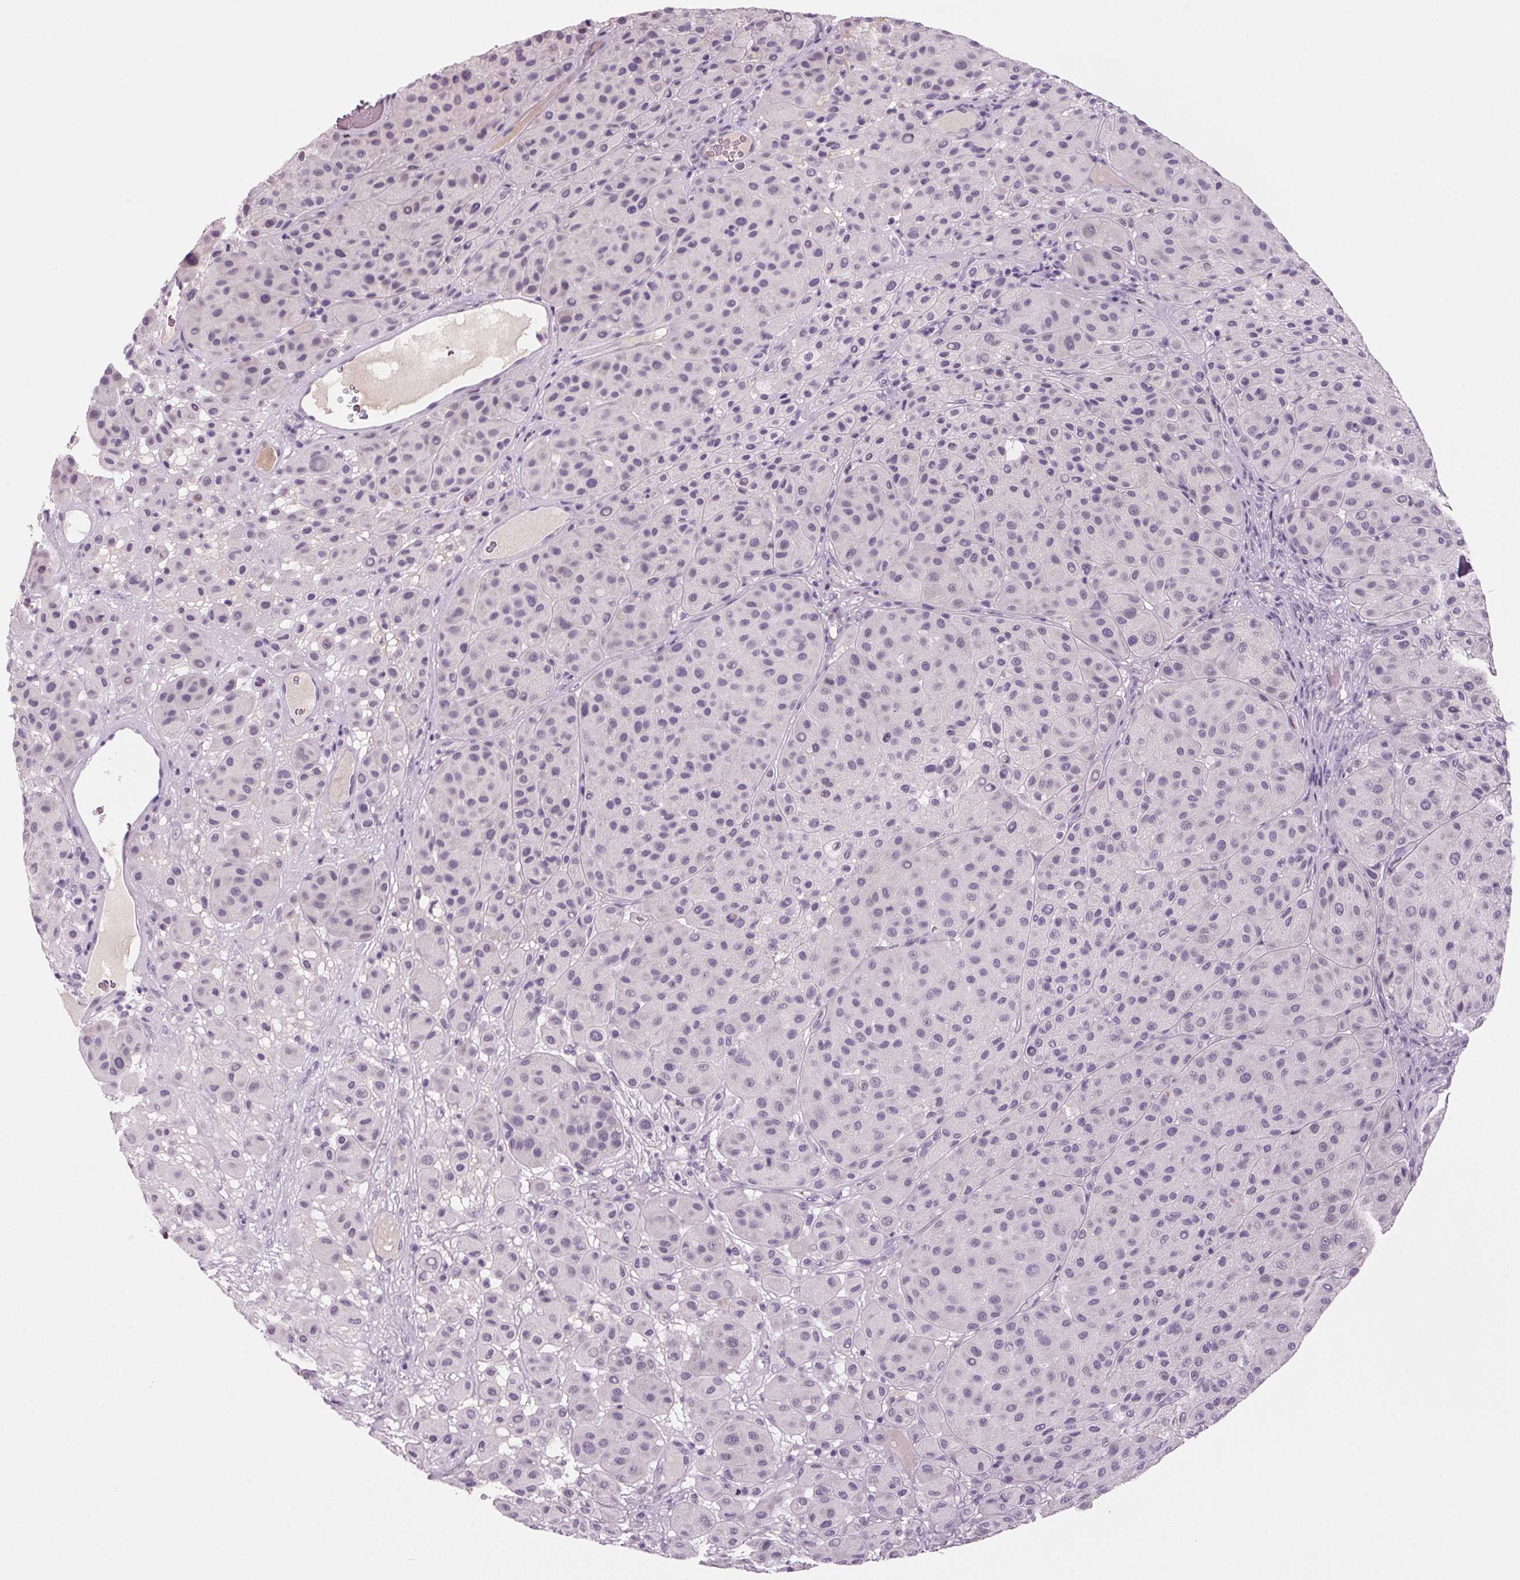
{"staining": {"intensity": "negative", "quantity": "none", "location": "none"}, "tissue": "melanoma", "cell_type": "Tumor cells", "image_type": "cancer", "snomed": [{"axis": "morphology", "description": "Malignant melanoma, Metastatic site"}, {"axis": "topography", "description": "Smooth muscle"}], "caption": "The photomicrograph demonstrates no staining of tumor cells in malignant melanoma (metastatic site). Brightfield microscopy of IHC stained with DAB (brown) and hematoxylin (blue), captured at high magnification.", "gene": "ADAM20", "patient": {"sex": "male", "age": 41}}